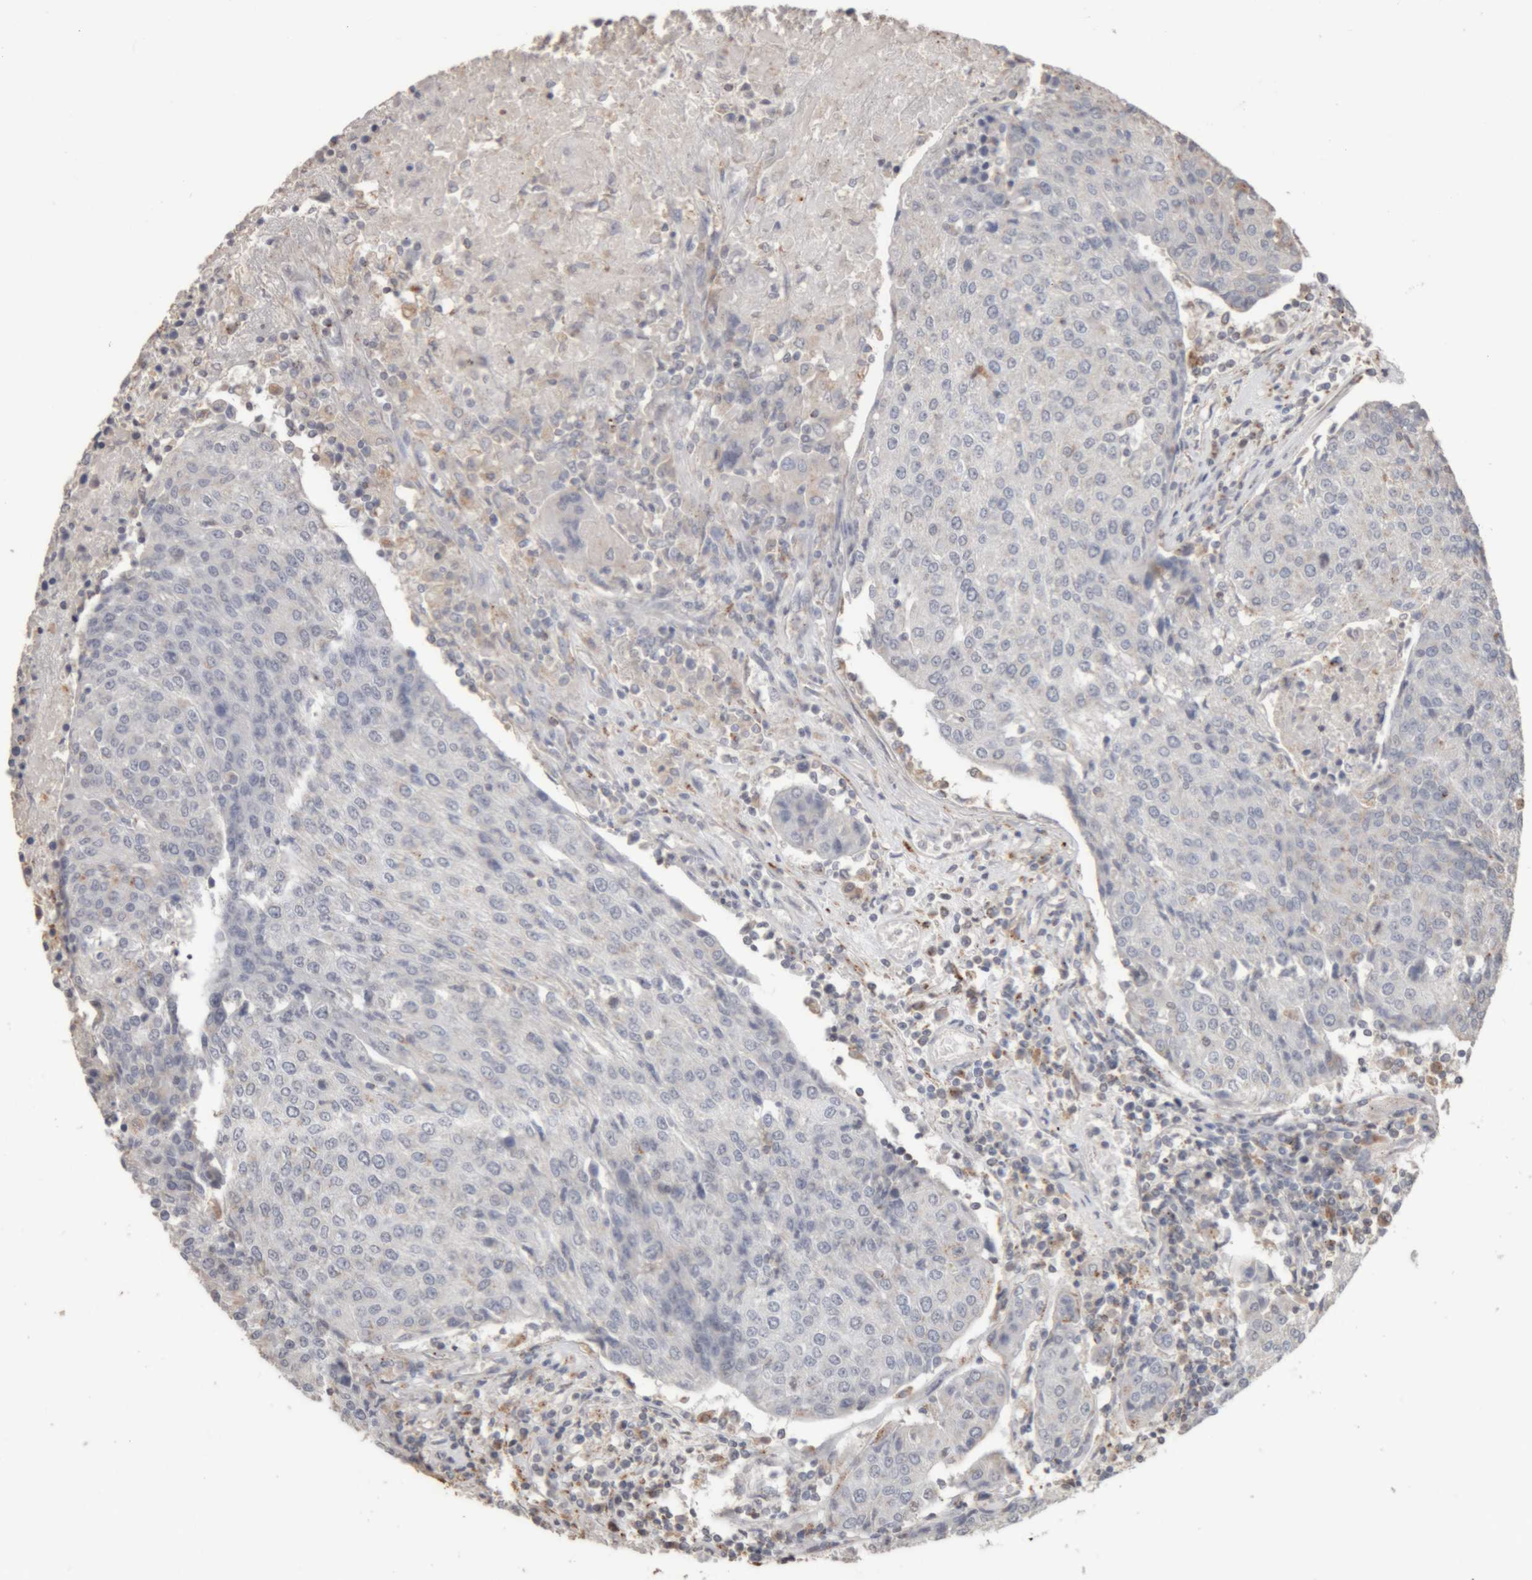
{"staining": {"intensity": "negative", "quantity": "none", "location": "none"}, "tissue": "urothelial cancer", "cell_type": "Tumor cells", "image_type": "cancer", "snomed": [{"axis": "morphology", "description": "Urothelial carcinoma, High grade"}, {"axis": "topography", "description": "Urinary bladder"}], "caption": "Protein analysis of urothelial cancer displays no significant positivity in tumor cells.", "gene": "ARSA", "patient": {"sex": "female", "age": 85}}